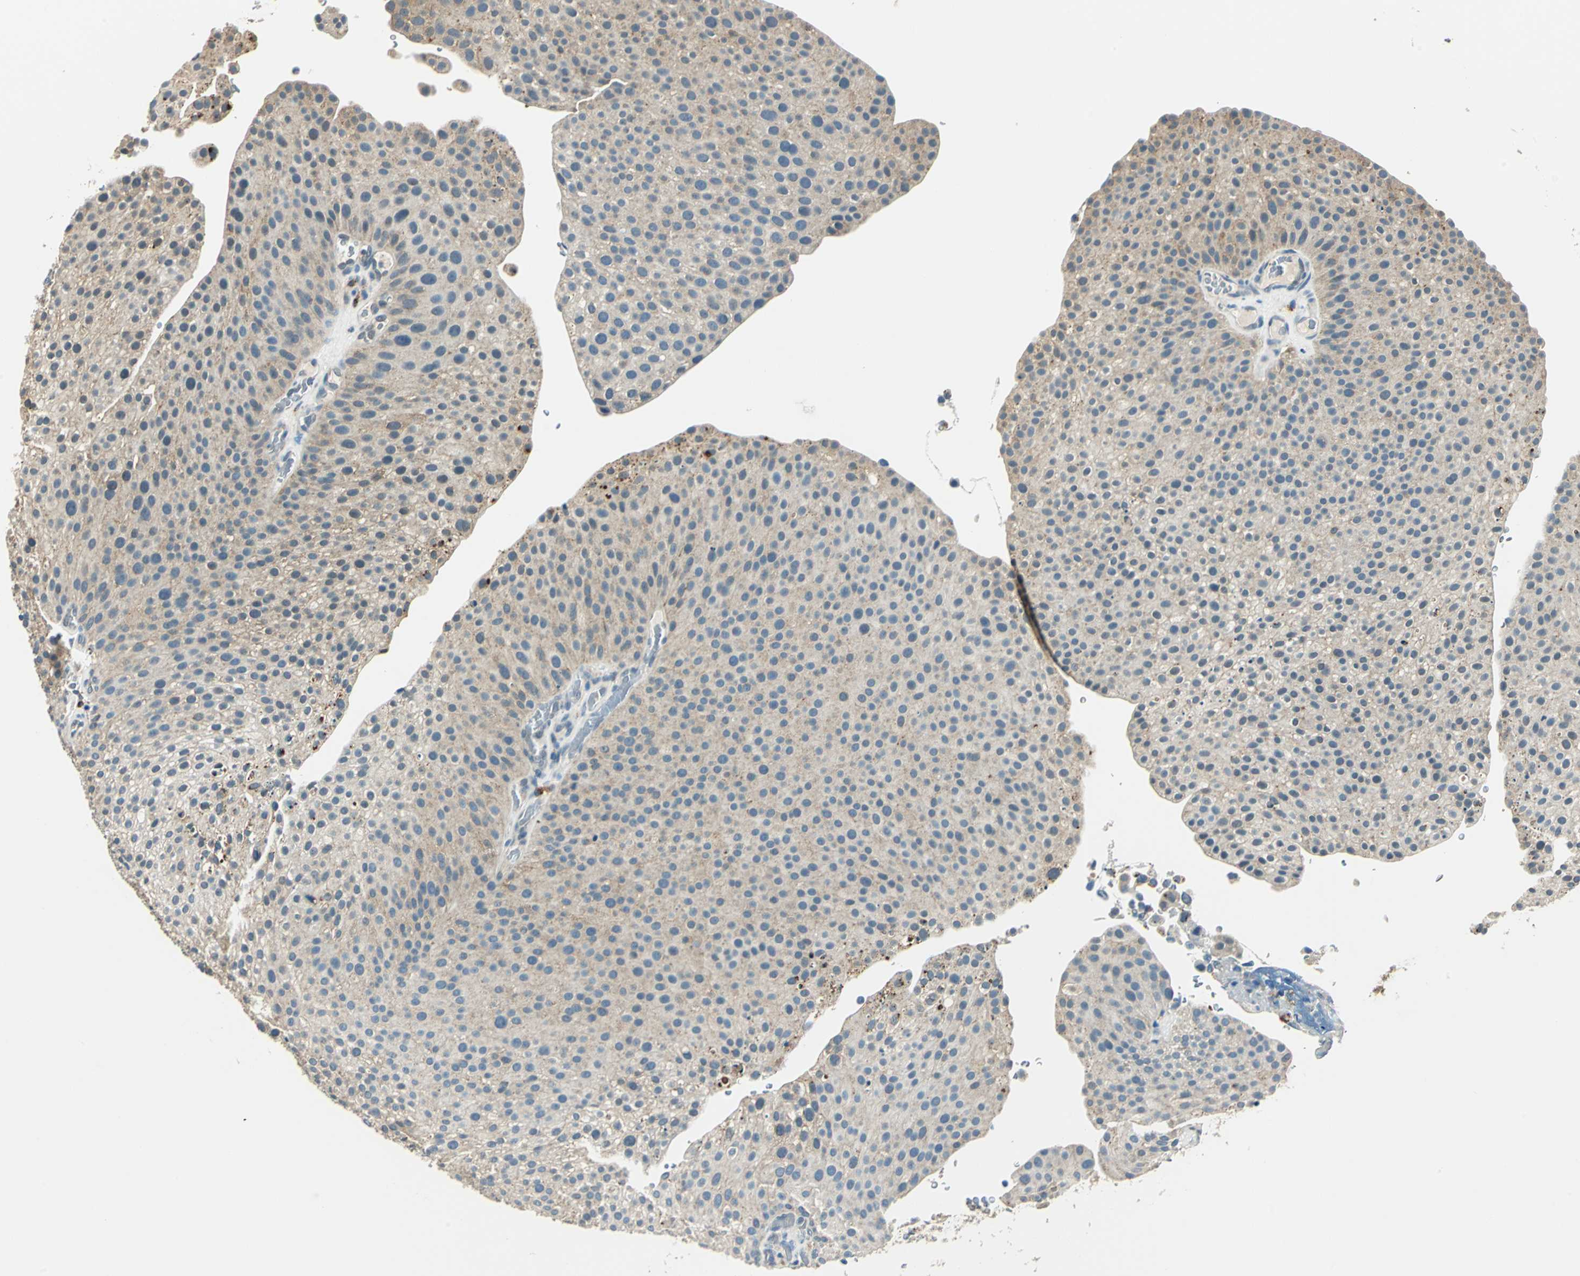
{"staining": {"intensity": "weak", "quantity": "25%-75%", "location": "cytoplasmic/membranous"}, "tissue": "urothelial cancer", "cell_type": "Tumor cells", "image_type": "cancer", "snomed": [{"axis": "morphology", "description": "Urothelial carcinoma, Low grade"}, {"axis": "topography", "description": "Smooth muscle"}, {"axis": "topography", "description": "Urinary bladder"}], "caption": "An immunohistochemistry image of neoplastic tissue is shown. Protein staining in brown labels weak cytoplasmic/membranous positivity in low-grade urothelial carcinoma within tumor cells.", "gene": "NIT1", "patient": {"sex": "male", "age": 60}}